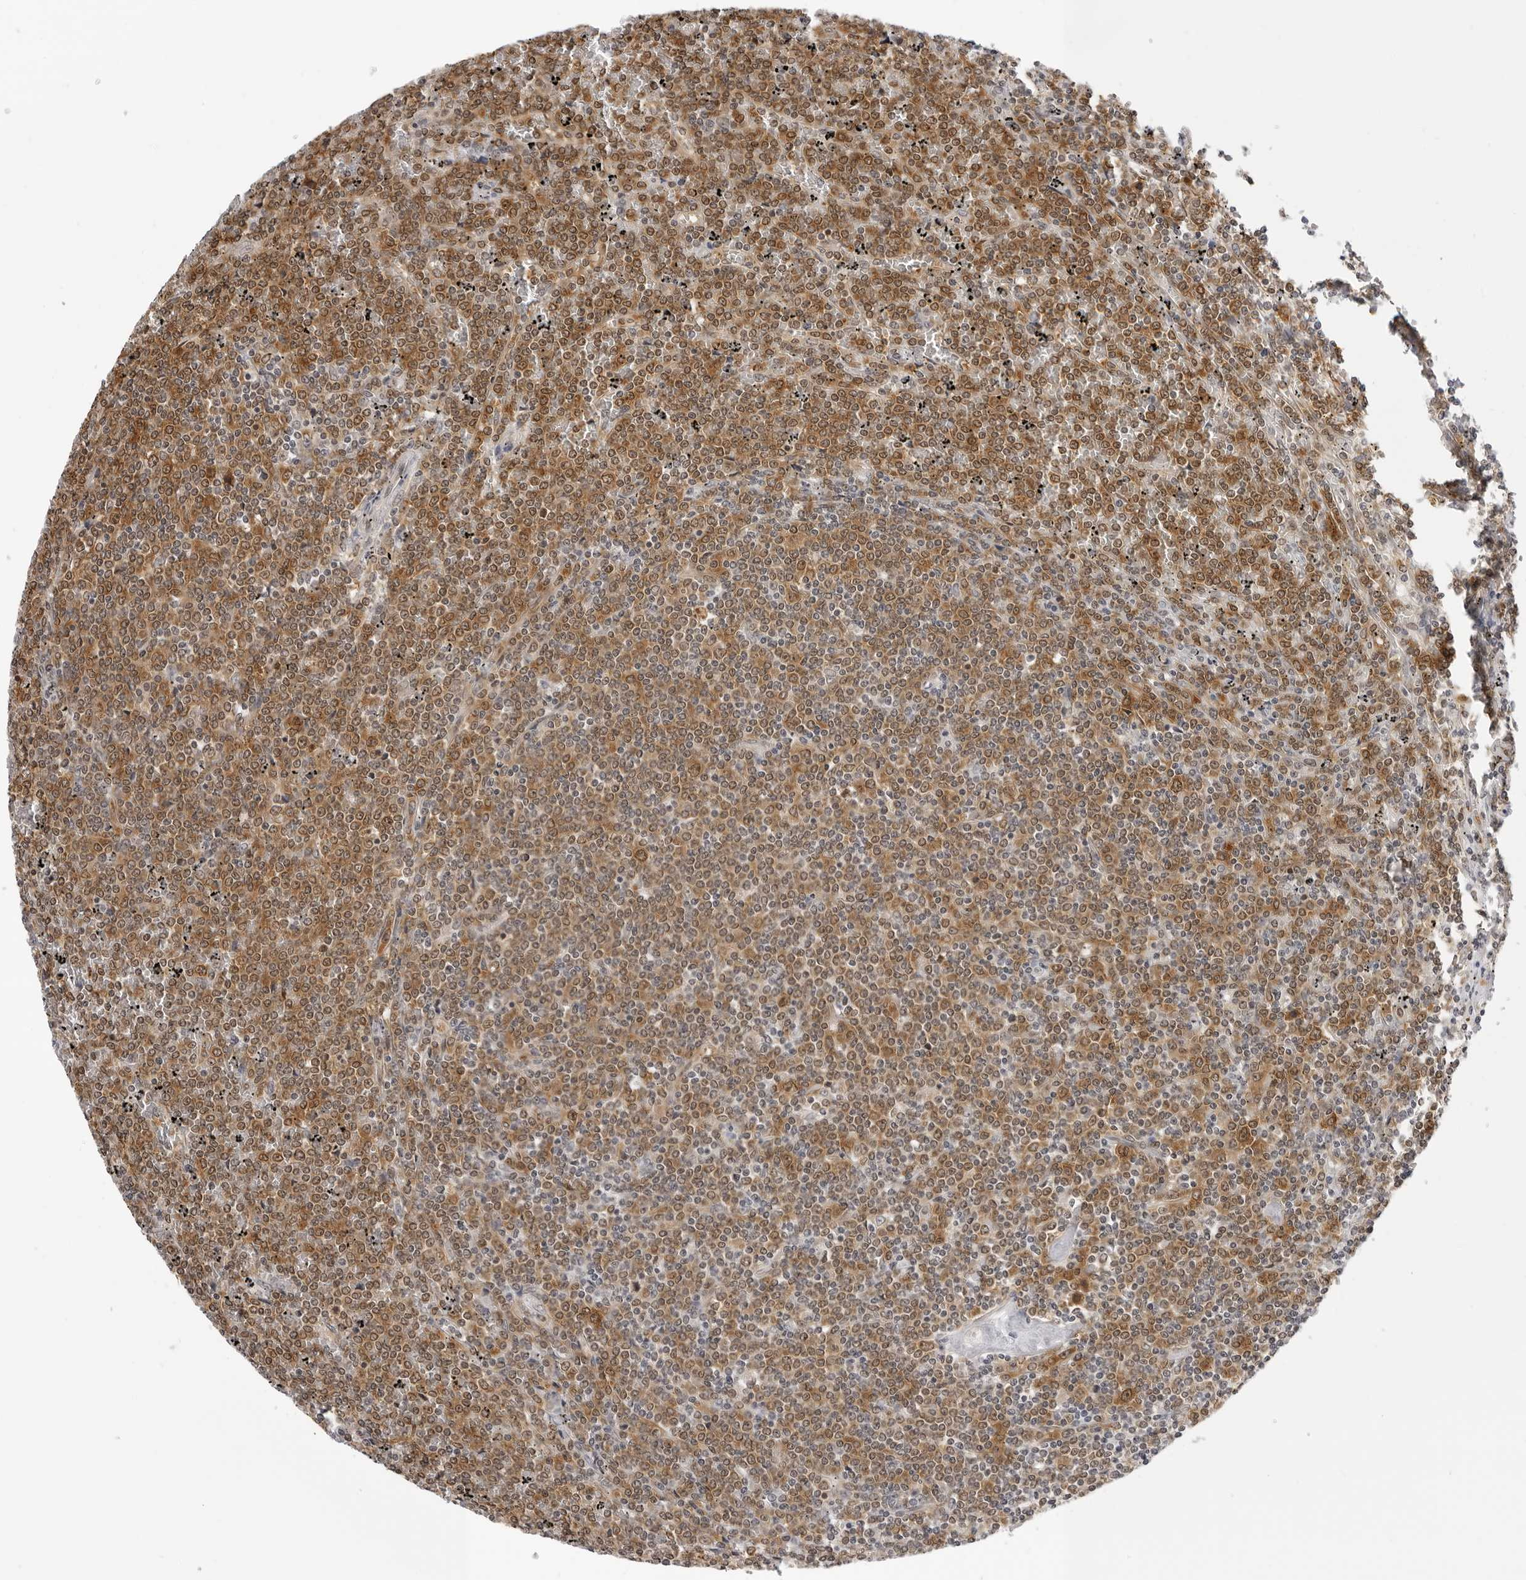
{"staining": {"intensity": "moderate", "quantity": ">75%", "location": "cytoplasmic/membranous,nuclear"}, "tissue": "lymphoma", "cell_type": "Tumor cells", "image_type": "cancer", "snomed": [{"axis": "morphology", "description": "Malignant lymphoma, non-Hodgkin's type, Low grade"}, {"axis": "topography", "description": "Spleen"}], "caption": "IHC of malignant lymphoma, non-Hodgkin's type (low-grade) shows medium levels of moderate cytoplasmic/membranous and nuclear expression in approximately >75% of tumor cells.", "gene": "WDR77", "patient": {"sex": "female", "age": 19}}